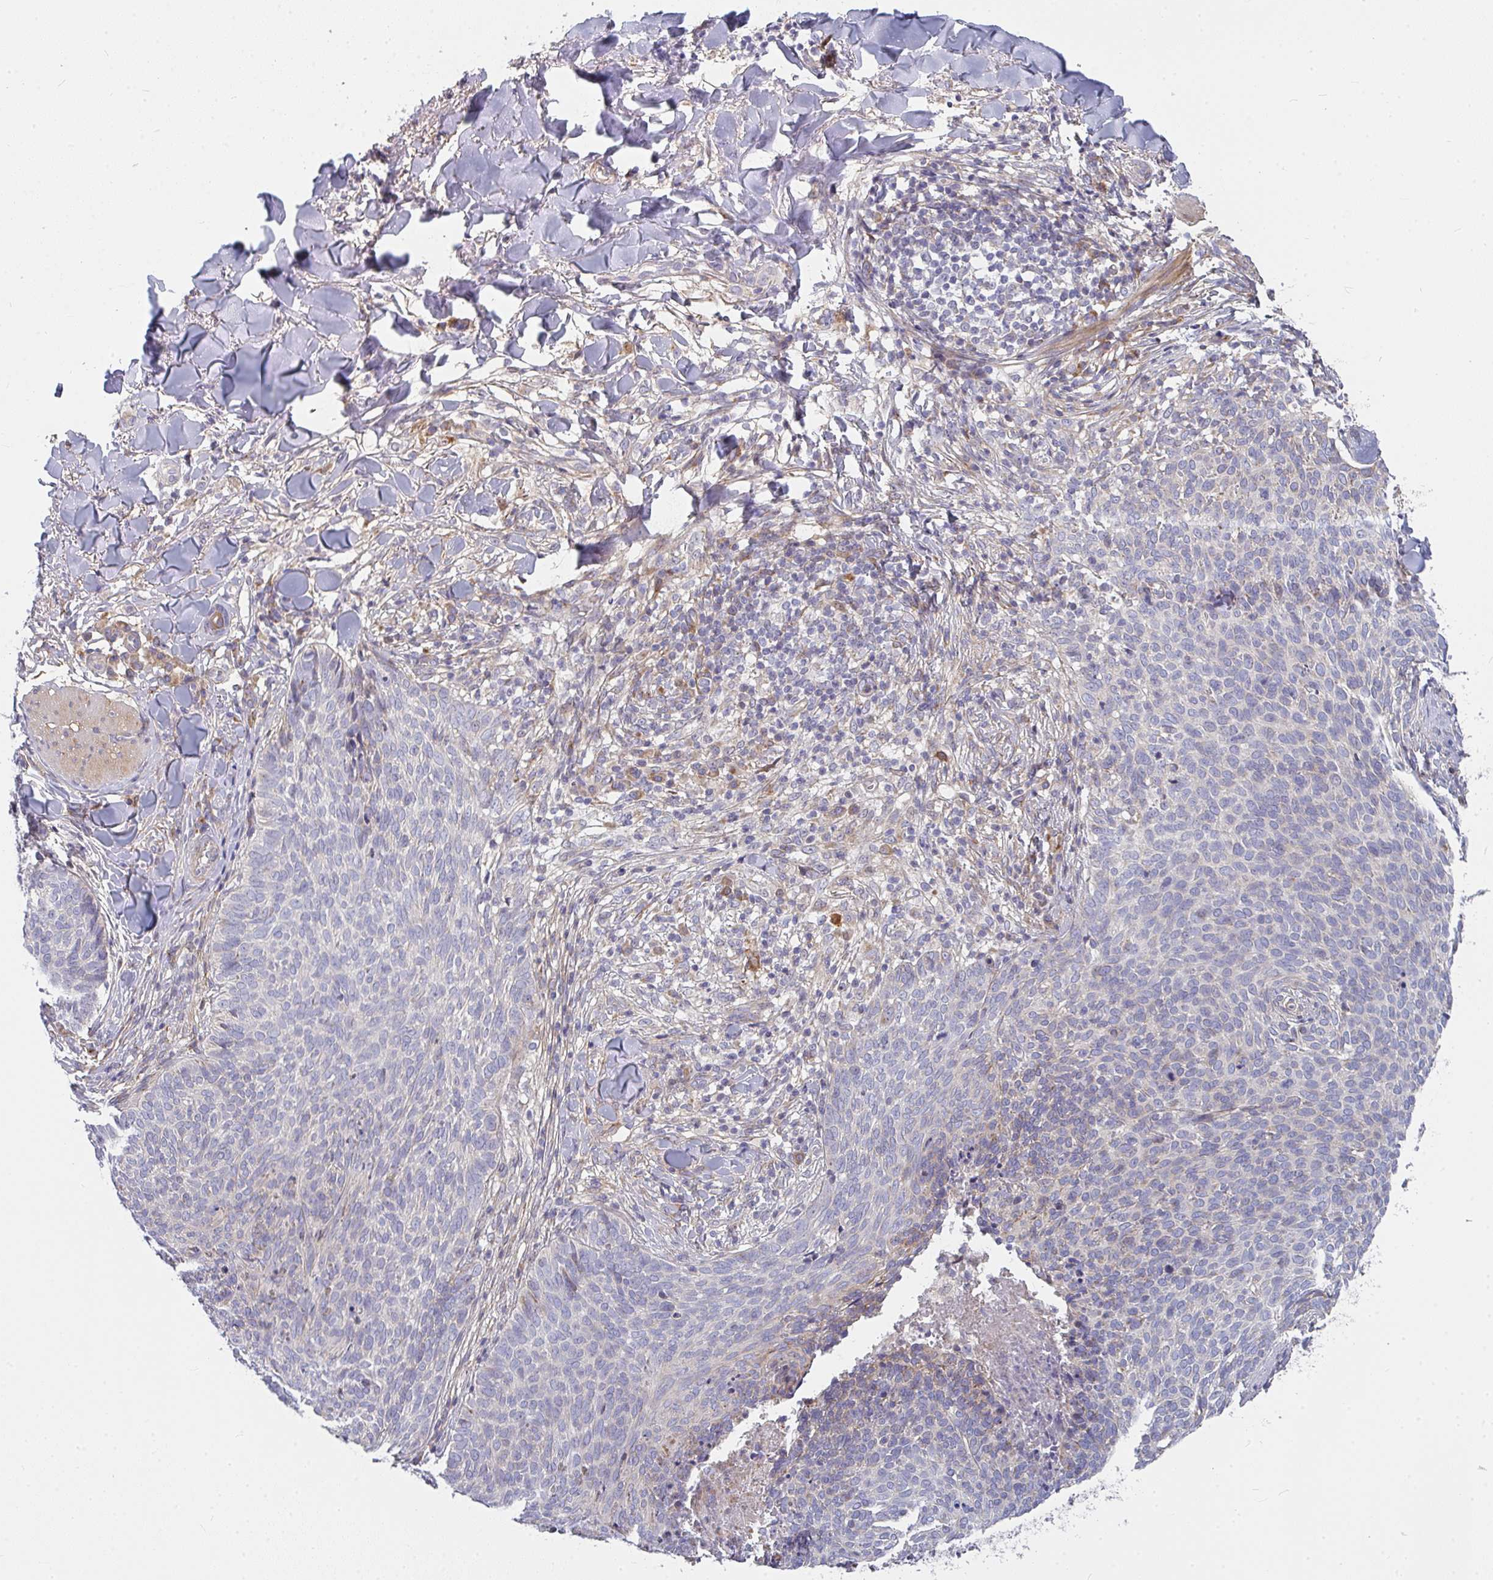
{"staining": {"intensity": "weak", "quantity": "25%-75%", "location": "cytoplasmic/membranous"}, "tissue": "skin cancer", "cell_type": "Tumor cells", "image_type": "cancer", "snomed": [{"axis": "morphology", "description": "Basal cell carcinoma"}, {"axis": "topography", "description": "Skin"}, {"axis": "topography", "description": "Skin of face"}], "caption": "This image reveals IHC staining of human skin cancer (basal cell carcinoma), with low weak cytoplasmic/membranous positivity in about 25%-75% of tumor cells.", "gene": "RHEBL1", "patient": {"sex": "male", "age": 56}}